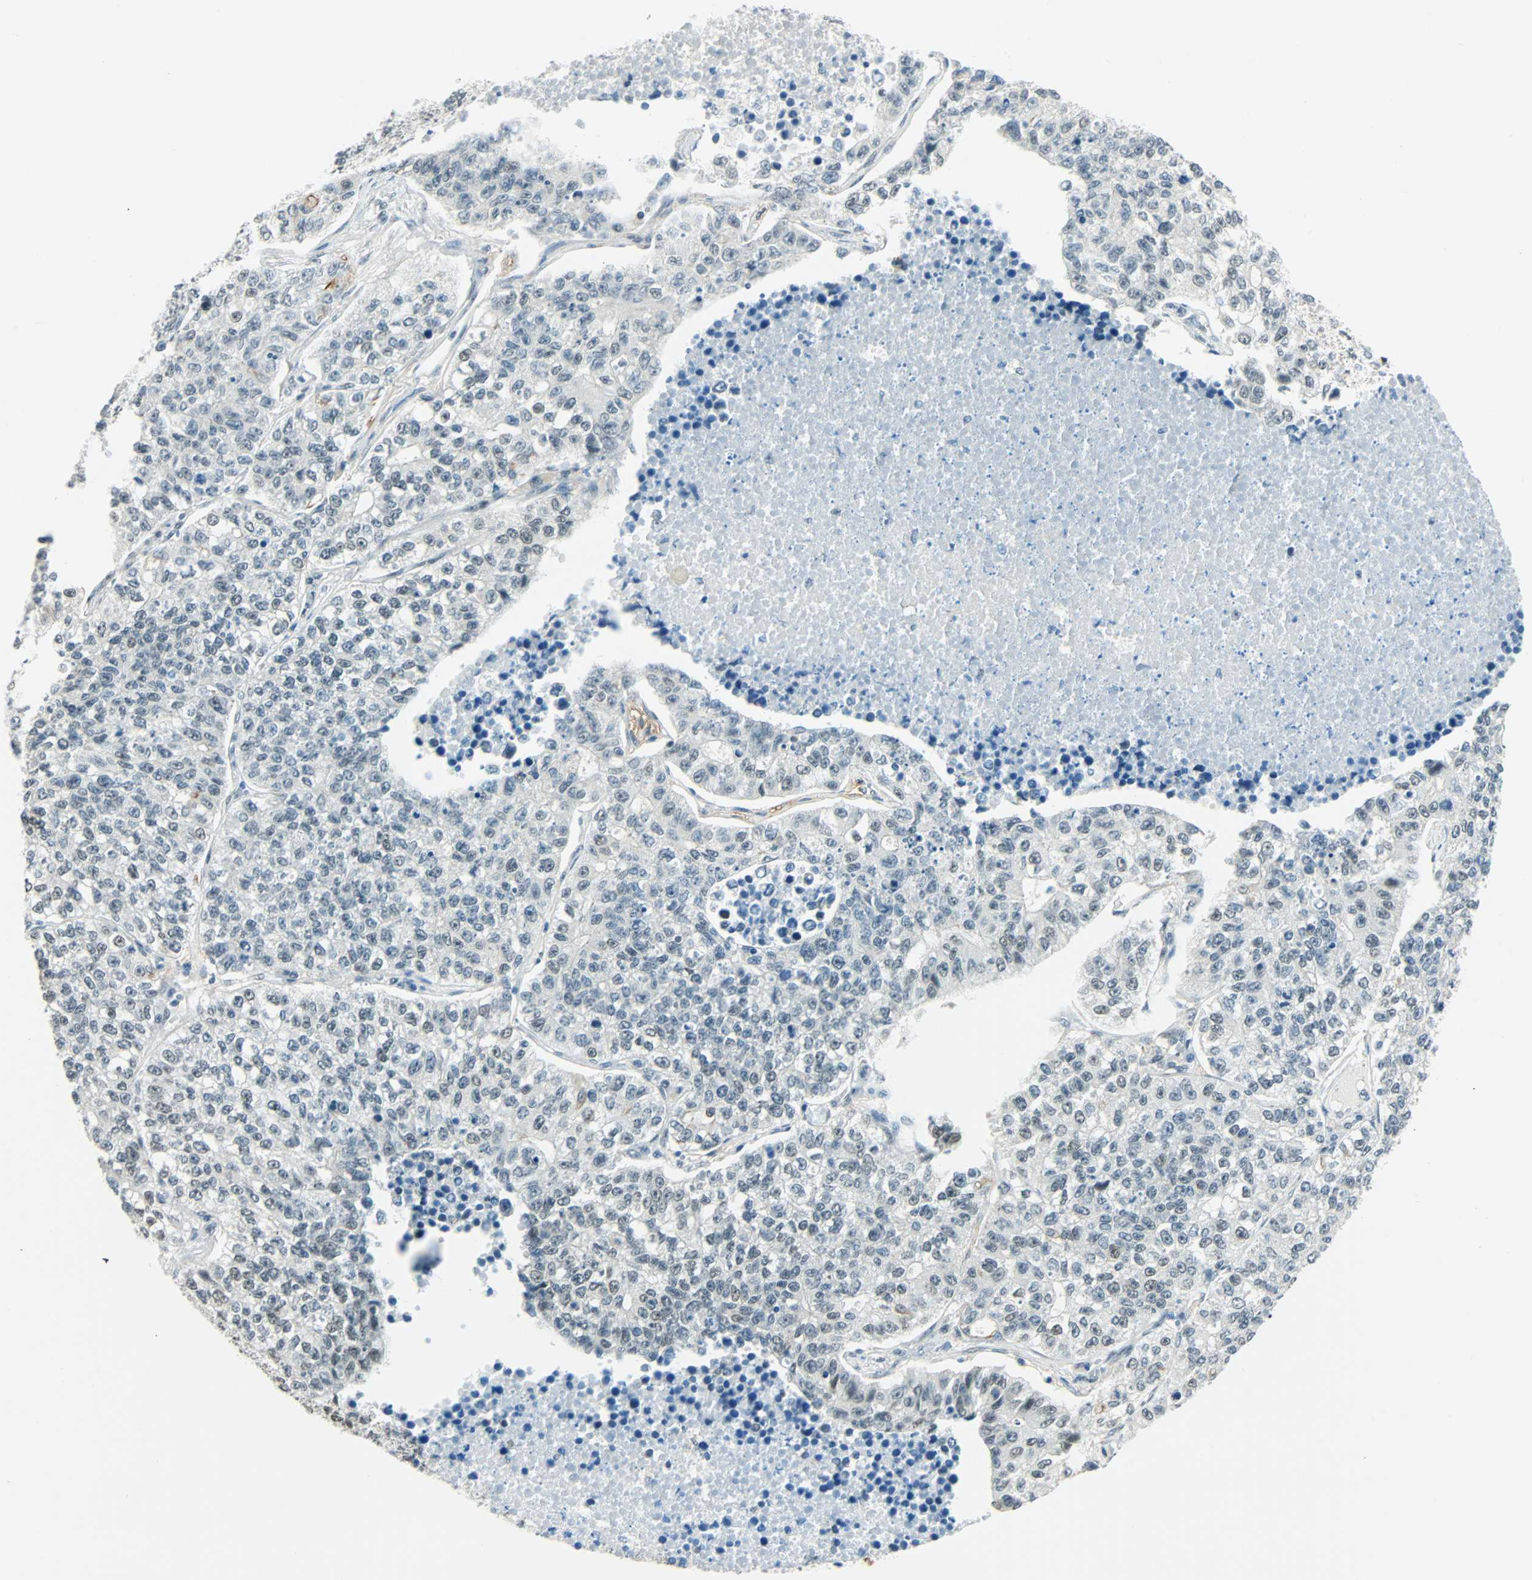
{"staining": {"intensity": "negative", "quantity": "none", "location": "none"}, "tissue": "lung cancer", "cell_type": "Tumor cells", "image_type": "cancer", "snomed": [{"axis": "morphology", "description": "Adenocarcinoma, NOS"}, {"axis": "topography", "description": "Lung"}], "caption": "Immunohistochemistry (IHC) micrograph of neoplastic tissue: lung adenocarcinoma stained with DAB (3,3'-diaminobenzidine) displays no significant protein expression in tumor cells.", "gene": "NELFE", "patient": {"sex": "male", "age": 49}}